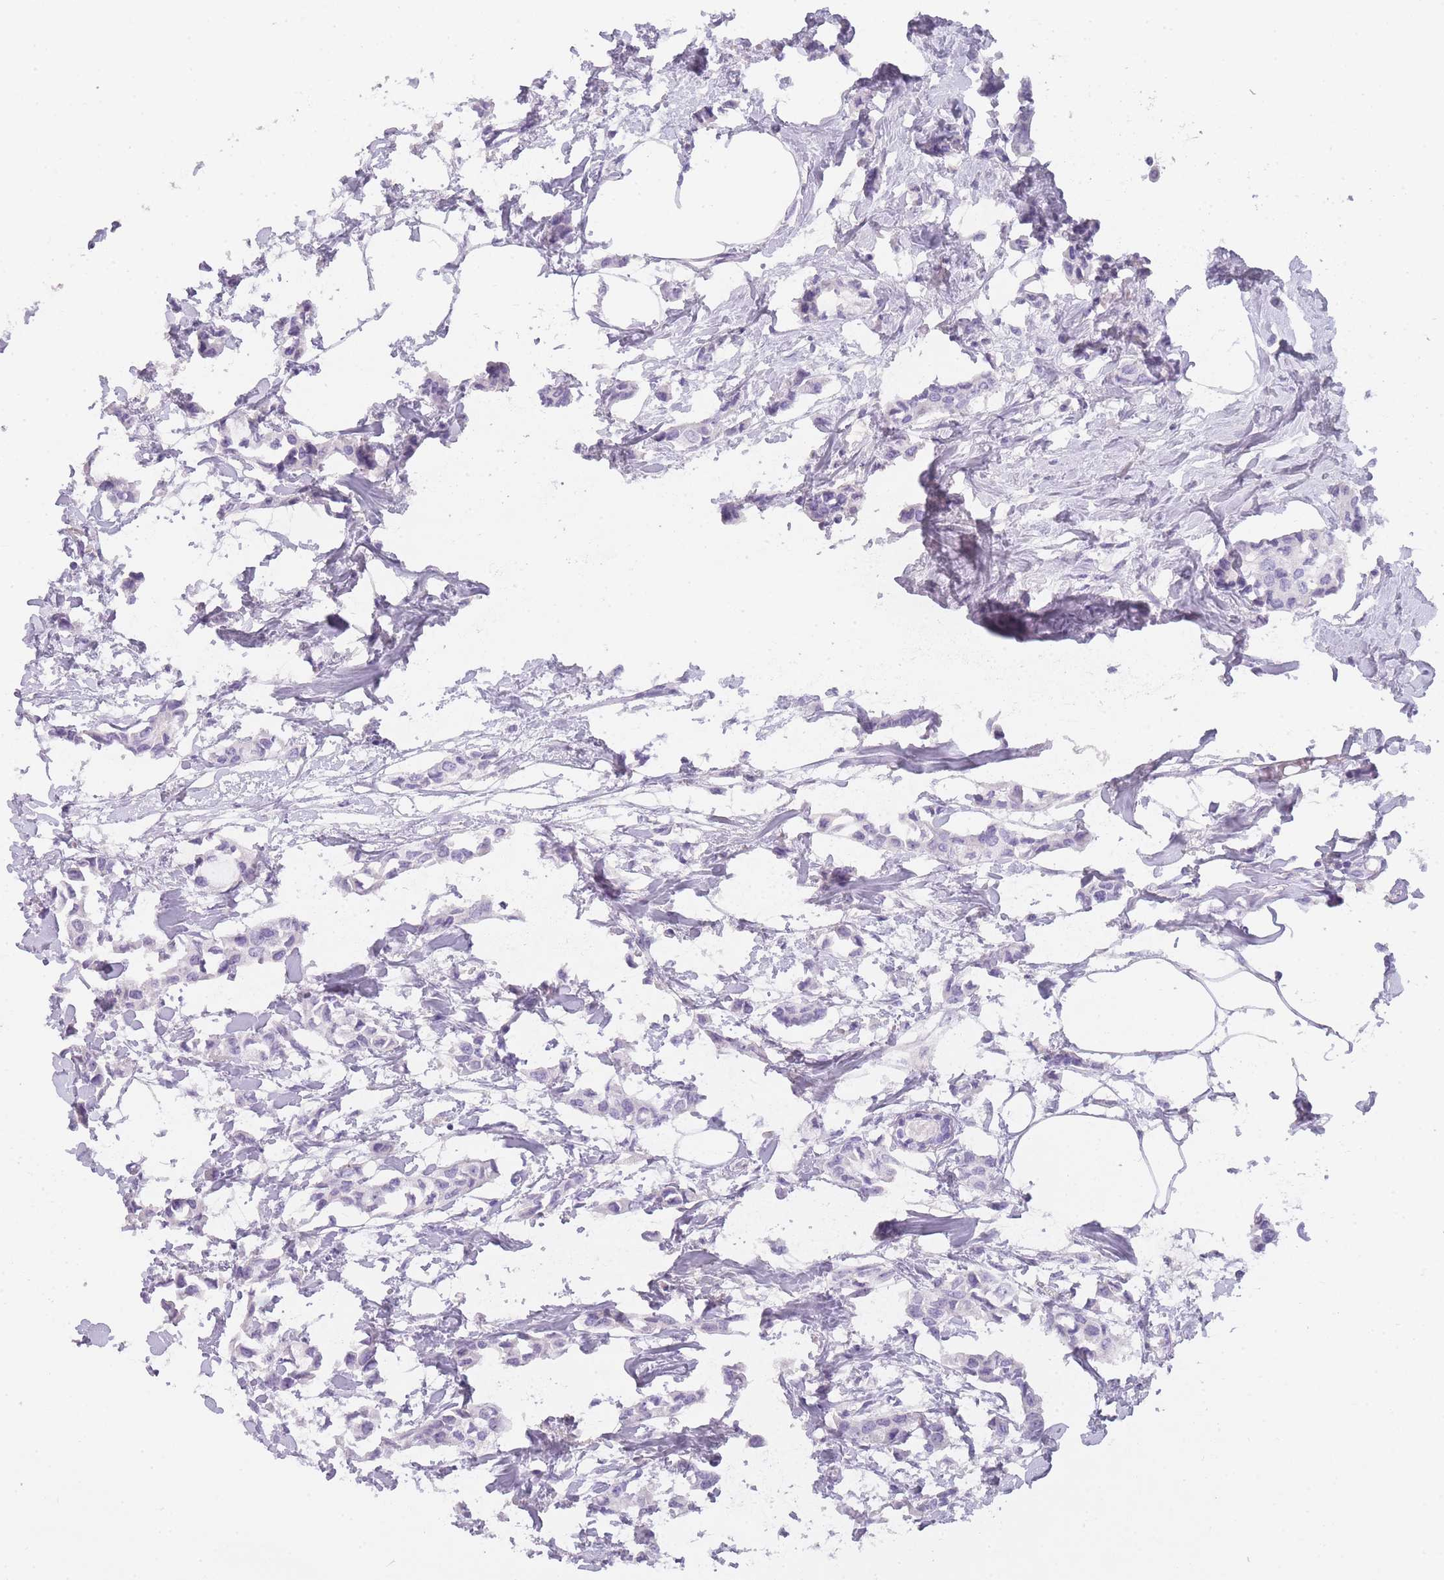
{"staining": {"intensity": "negative", "quantity": "none", "location": "none"}, "tissue": "breast cancer", "cell_type": "Tumor cells", "image_type": "cancer", "snomed": [{"axis": "morphology", "description": "Duct carcinoma"}, {"axis": "topography", "description": "Breast"}], "caption": "An IHC histopathology image of breast cancer is shown. There is no staining in tumor cells of breast cancer.", "gene": "TCP11", "patient": {"sex": "female", "age": 73}}